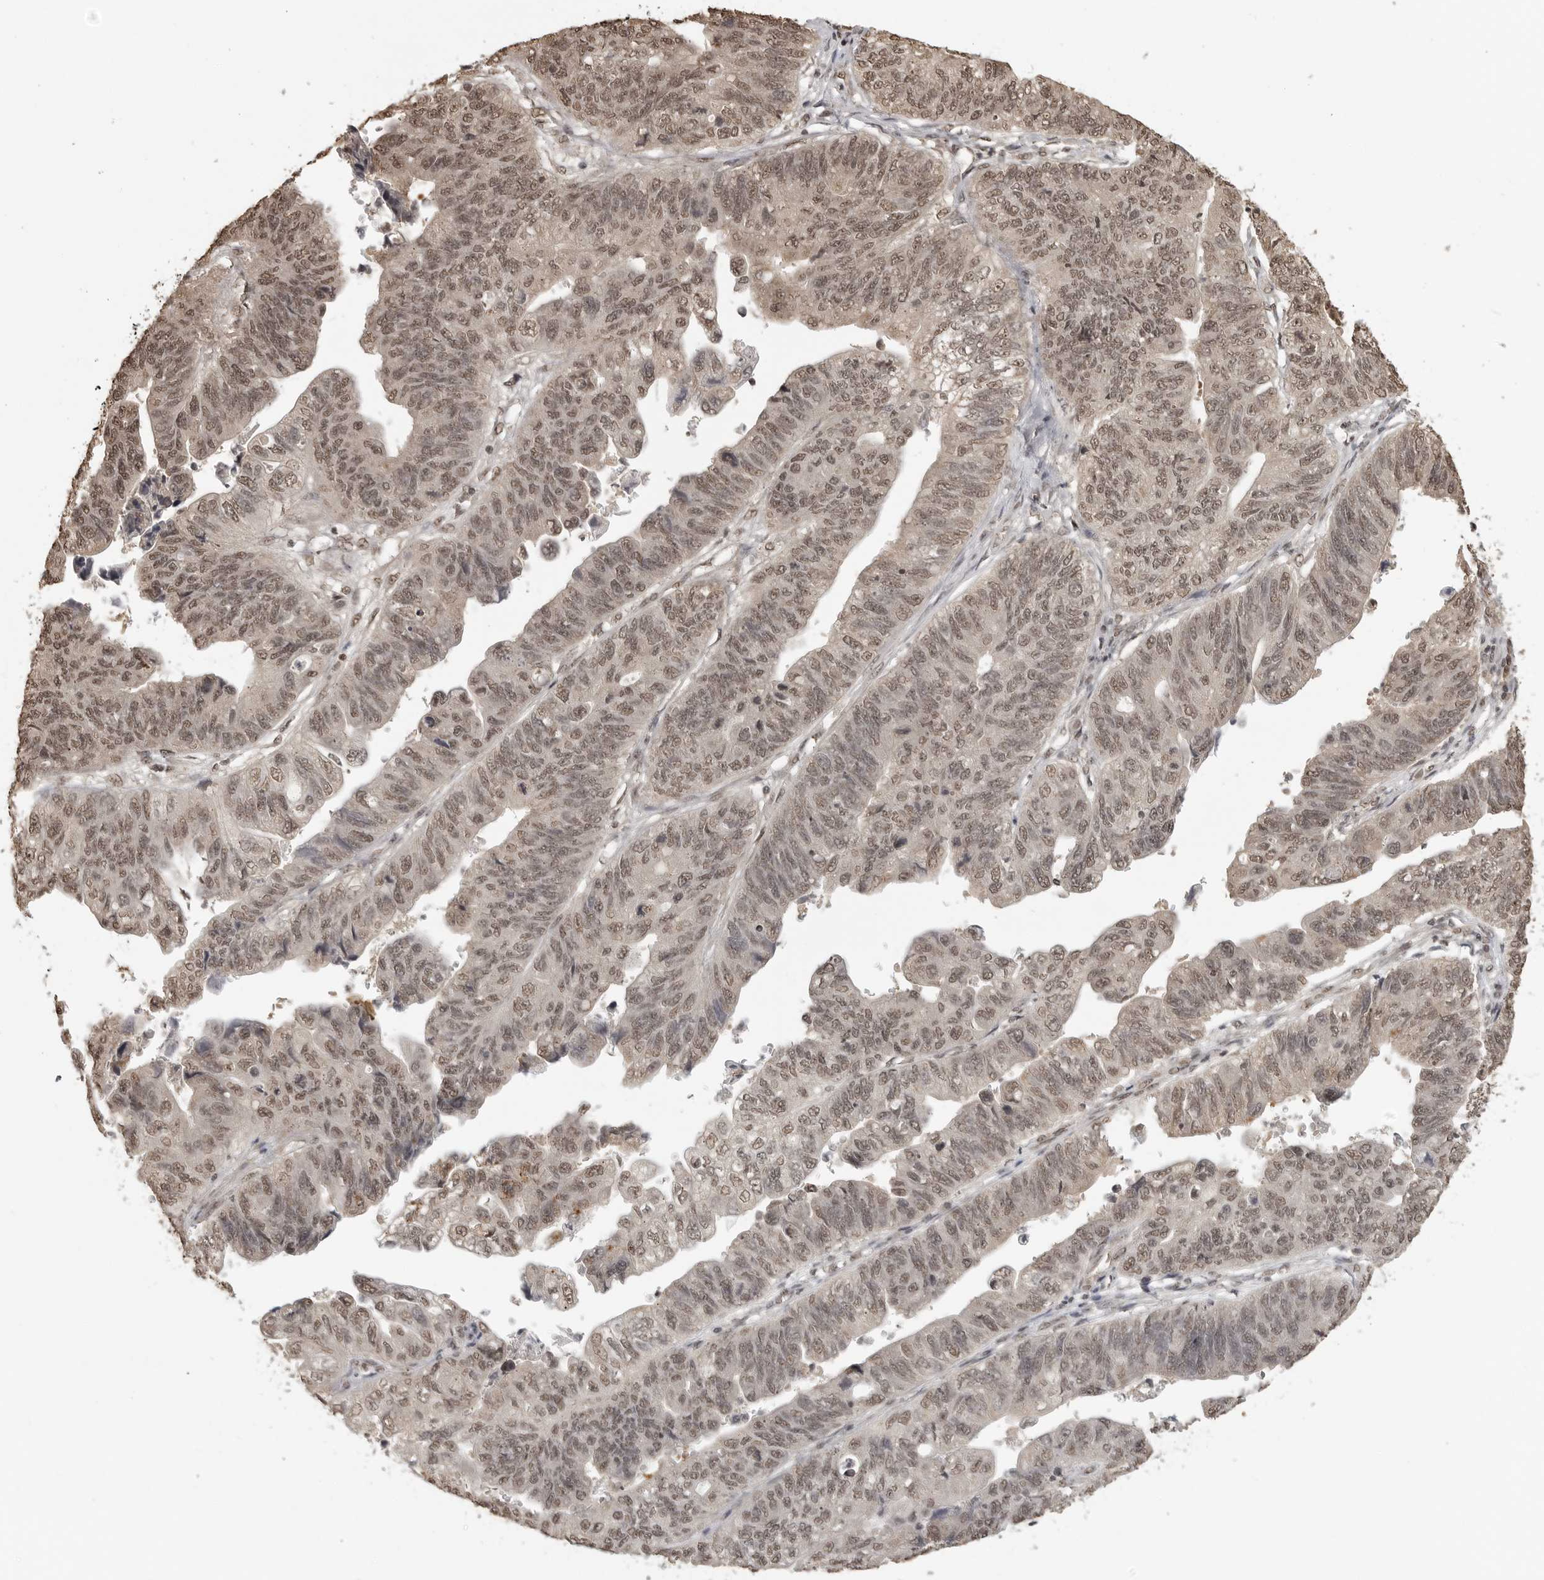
{"staining": {"intensity": "weak", "quantity": ">75%", "location": "nuclear"}, "tissue": "stomach cancer", "cell_type": "Tumor cells", "image_type": "cancer", "snomed": [{"axis": "morphology", "description": "Adenocarcinoma, NOS"}, {"axis": "topography", "description": "Stomach"}], "caption": "IHC of stomach adenocarcinoma exhibits low levels of weak nuclear staining in about >75% of tumor cells.", "gene": "CLOCK", "patient": {"sex": "male", "age": 59}}